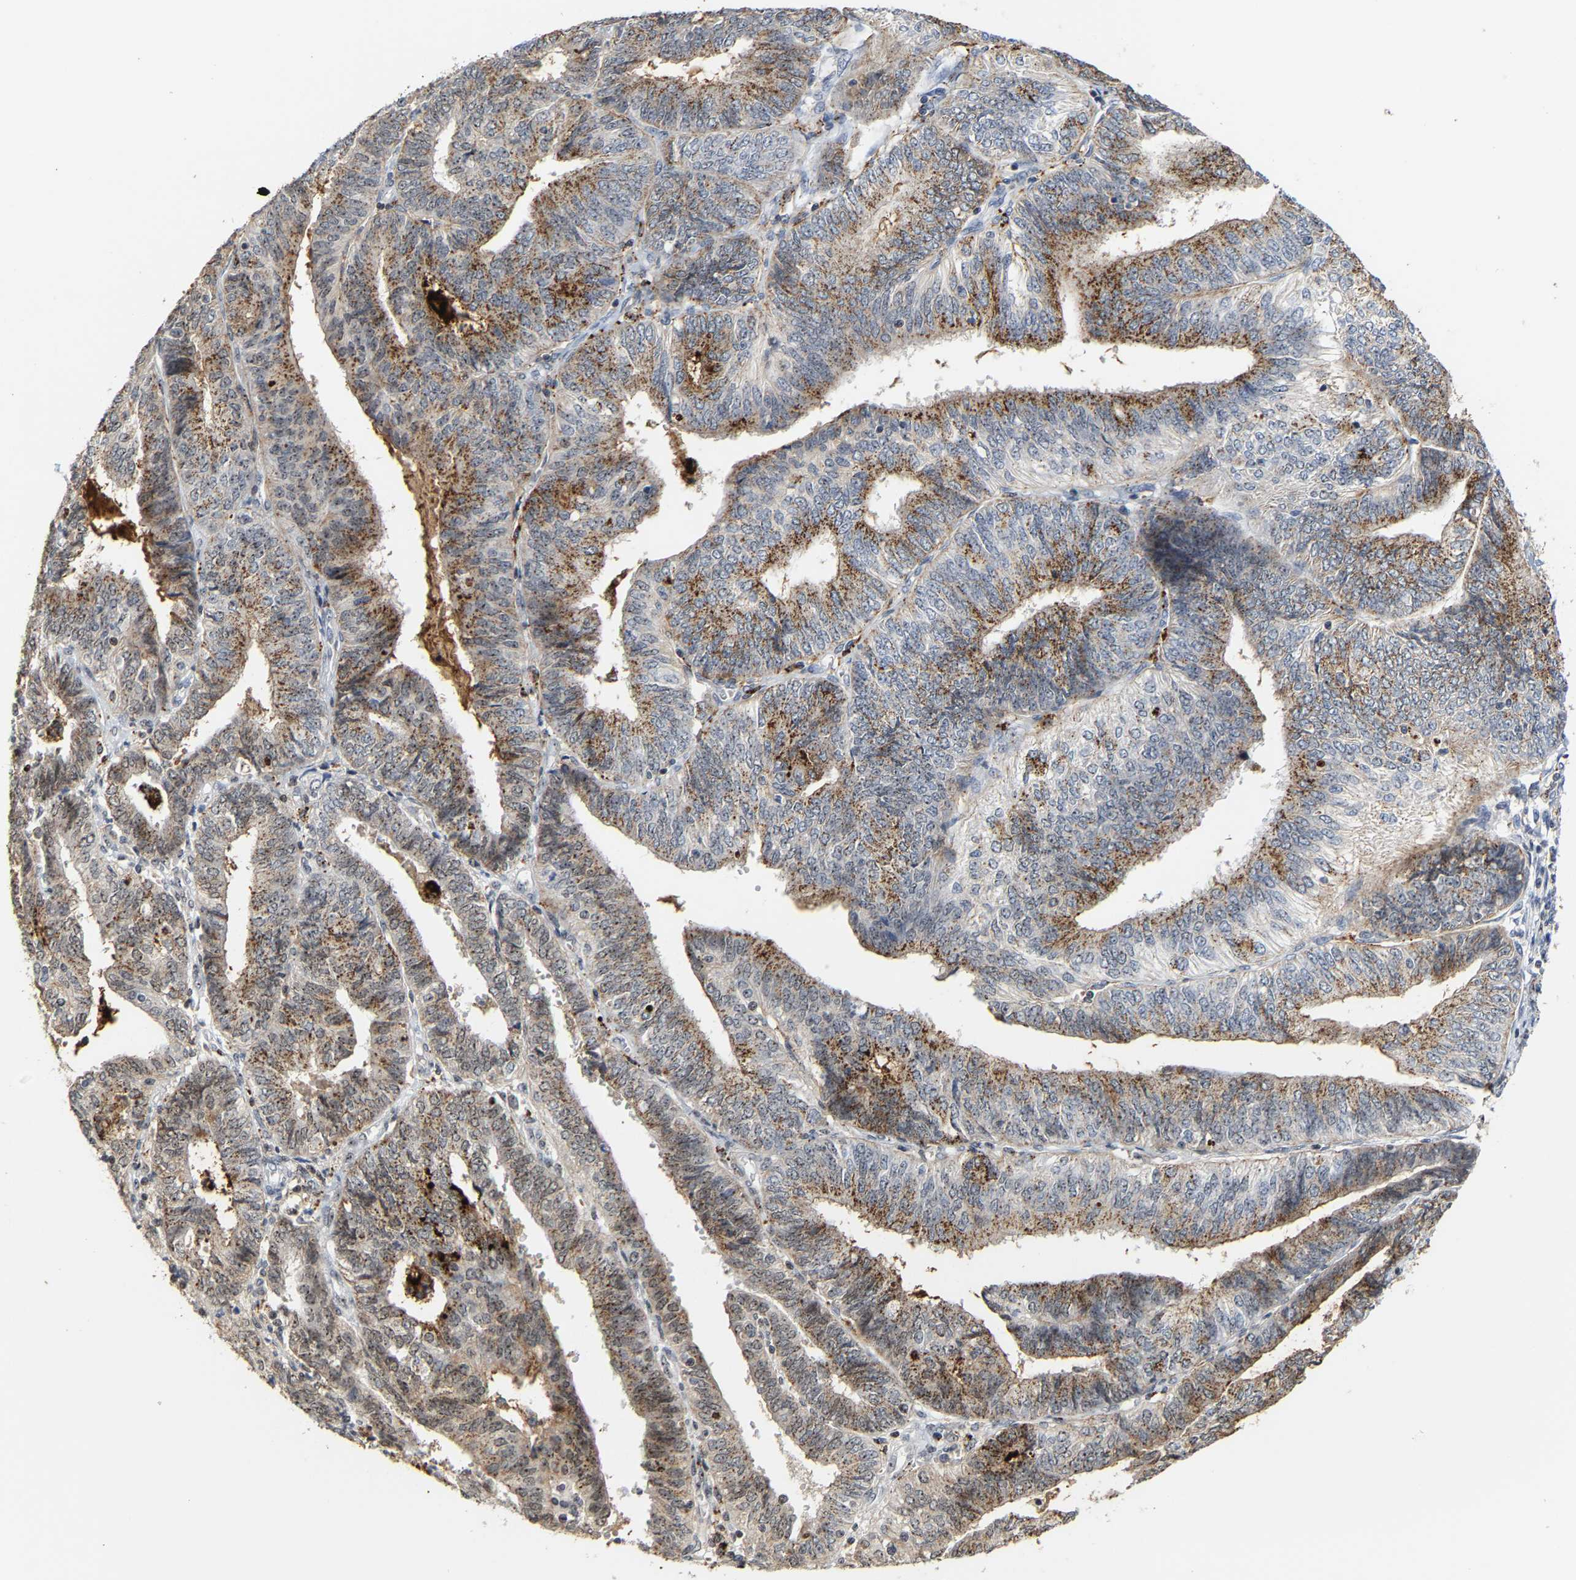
{"staining": {"intensity": "moderate", "quantity": ">75%", "location": "cytoplasmic/membranous,nuclear"}, "tissue": "endometrial cancer", "cell_type": "Tumor cells", "image_type": "cancer", "snomed": [{"axis": "morphology", "description": "Adenocarcinoma, NOS"}, {"axis": "topography", "description": "Endometrium"}], "caption": "High-magnification brightfield microscopy of endometrial cancer stained with DAB (brown) and counterstained with hematoxylin (blue). tumor cells exhibit moderate cytoplasmic/membranous and nuclear positivity is seen in approximately>75% of cells. (DAB IHC with brightfield microscopy, high magnification).", "gene": "NOP58", "patient": {"sex": "female", "age": 58}}